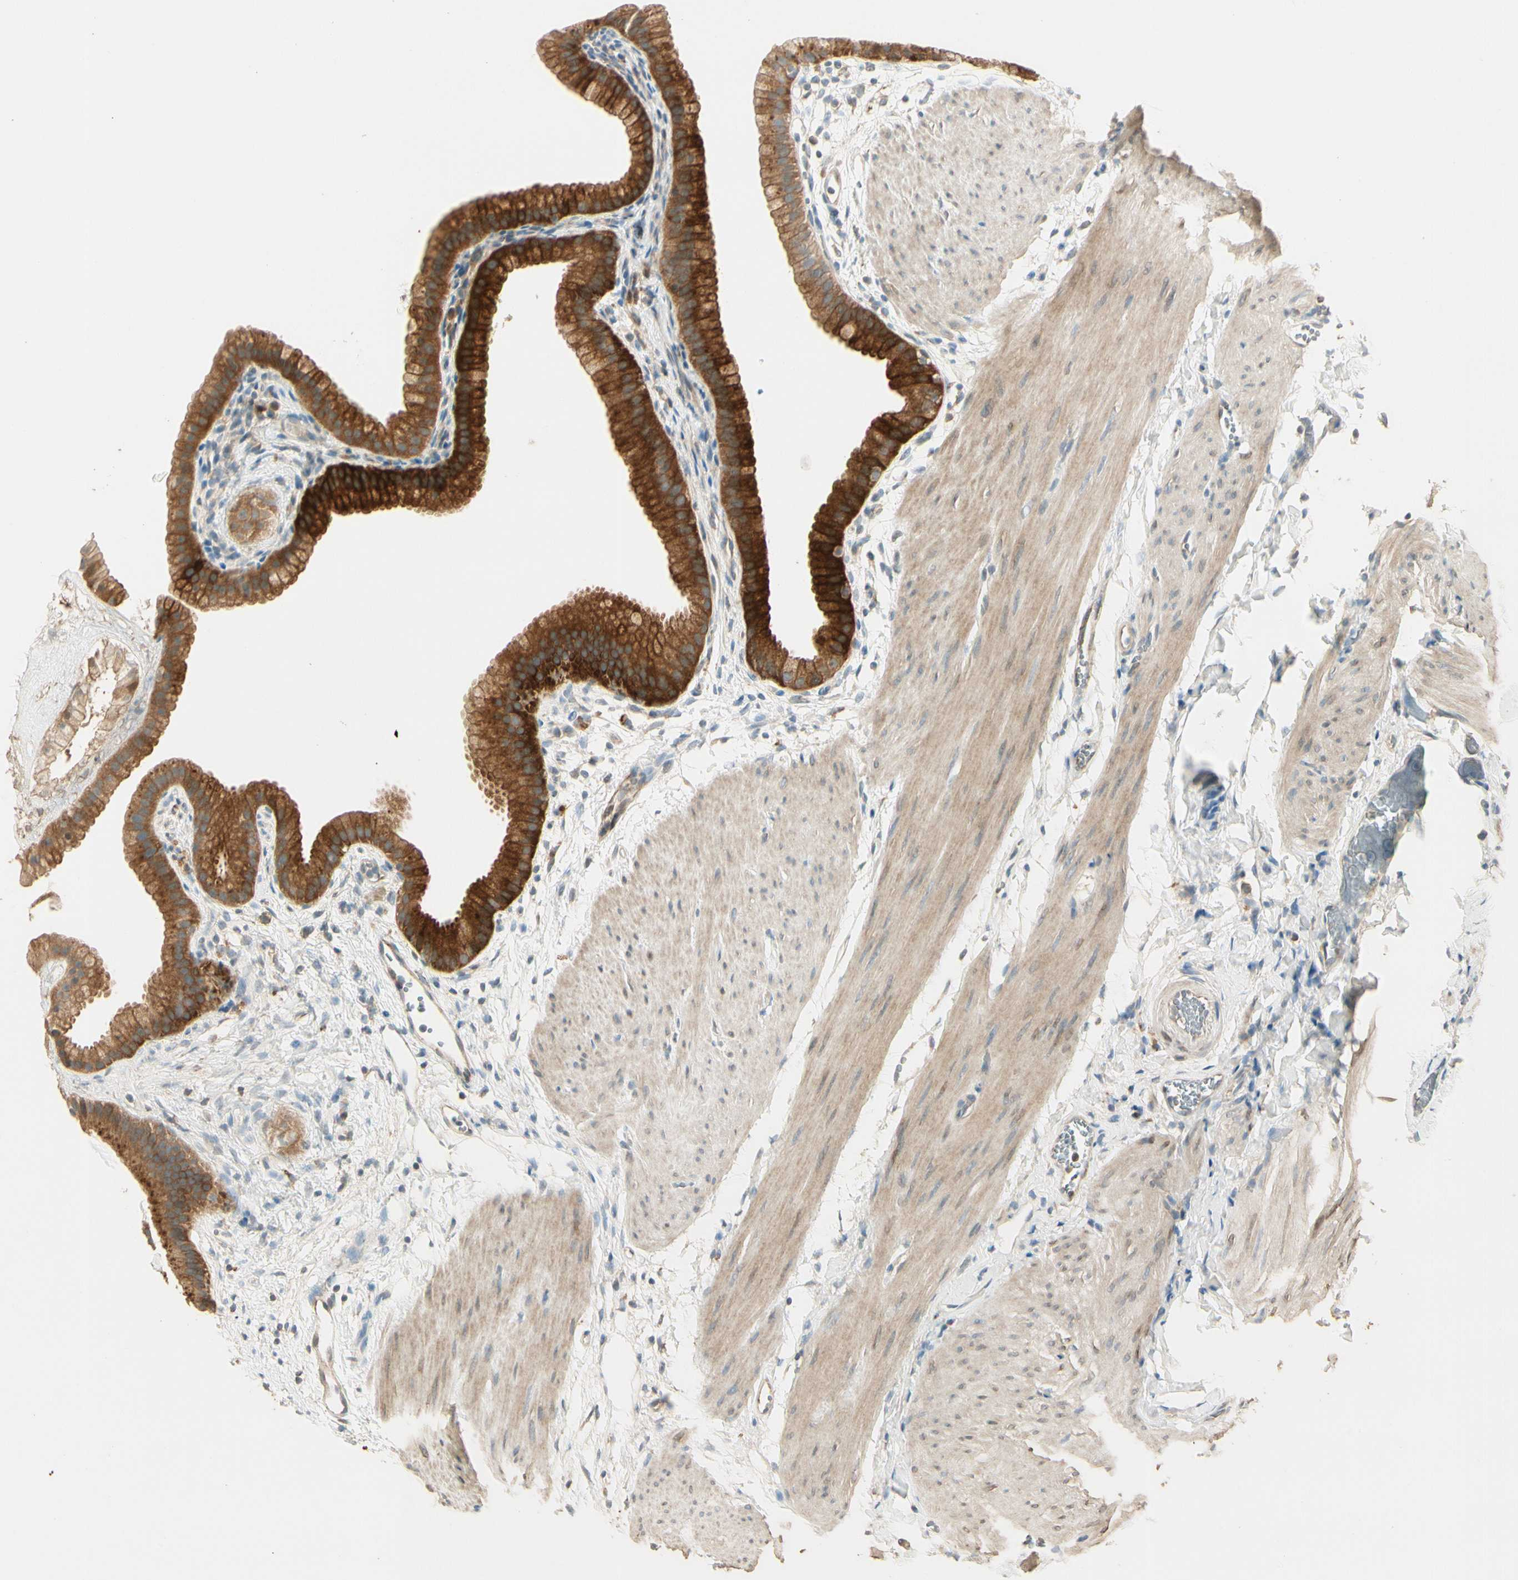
{"staining": {"intensity": "strong", "quantity": ">75%", "location": "cytoplasmic/membranous"}, "tissue": "gallbladder", "cell_type": "Glandular cells", "image_type": "normal", "snomed": [{"axis": "morphology", "description": "Normal tissue, NOS"}, {"axis": "topography", "description": "Gallbladder"}], "caption": "Glandular cells reveal high levels of strong cytoplasmic/membranous positivity in about >75% of cells in unremarkable human gallbladder. Using DAB (brown) and hematoxylin (blue) stains, captured at high magnification using brightfield microscopy.", "gene": "PLXNA1", "patient": {"sex": "female", "age": 64}}